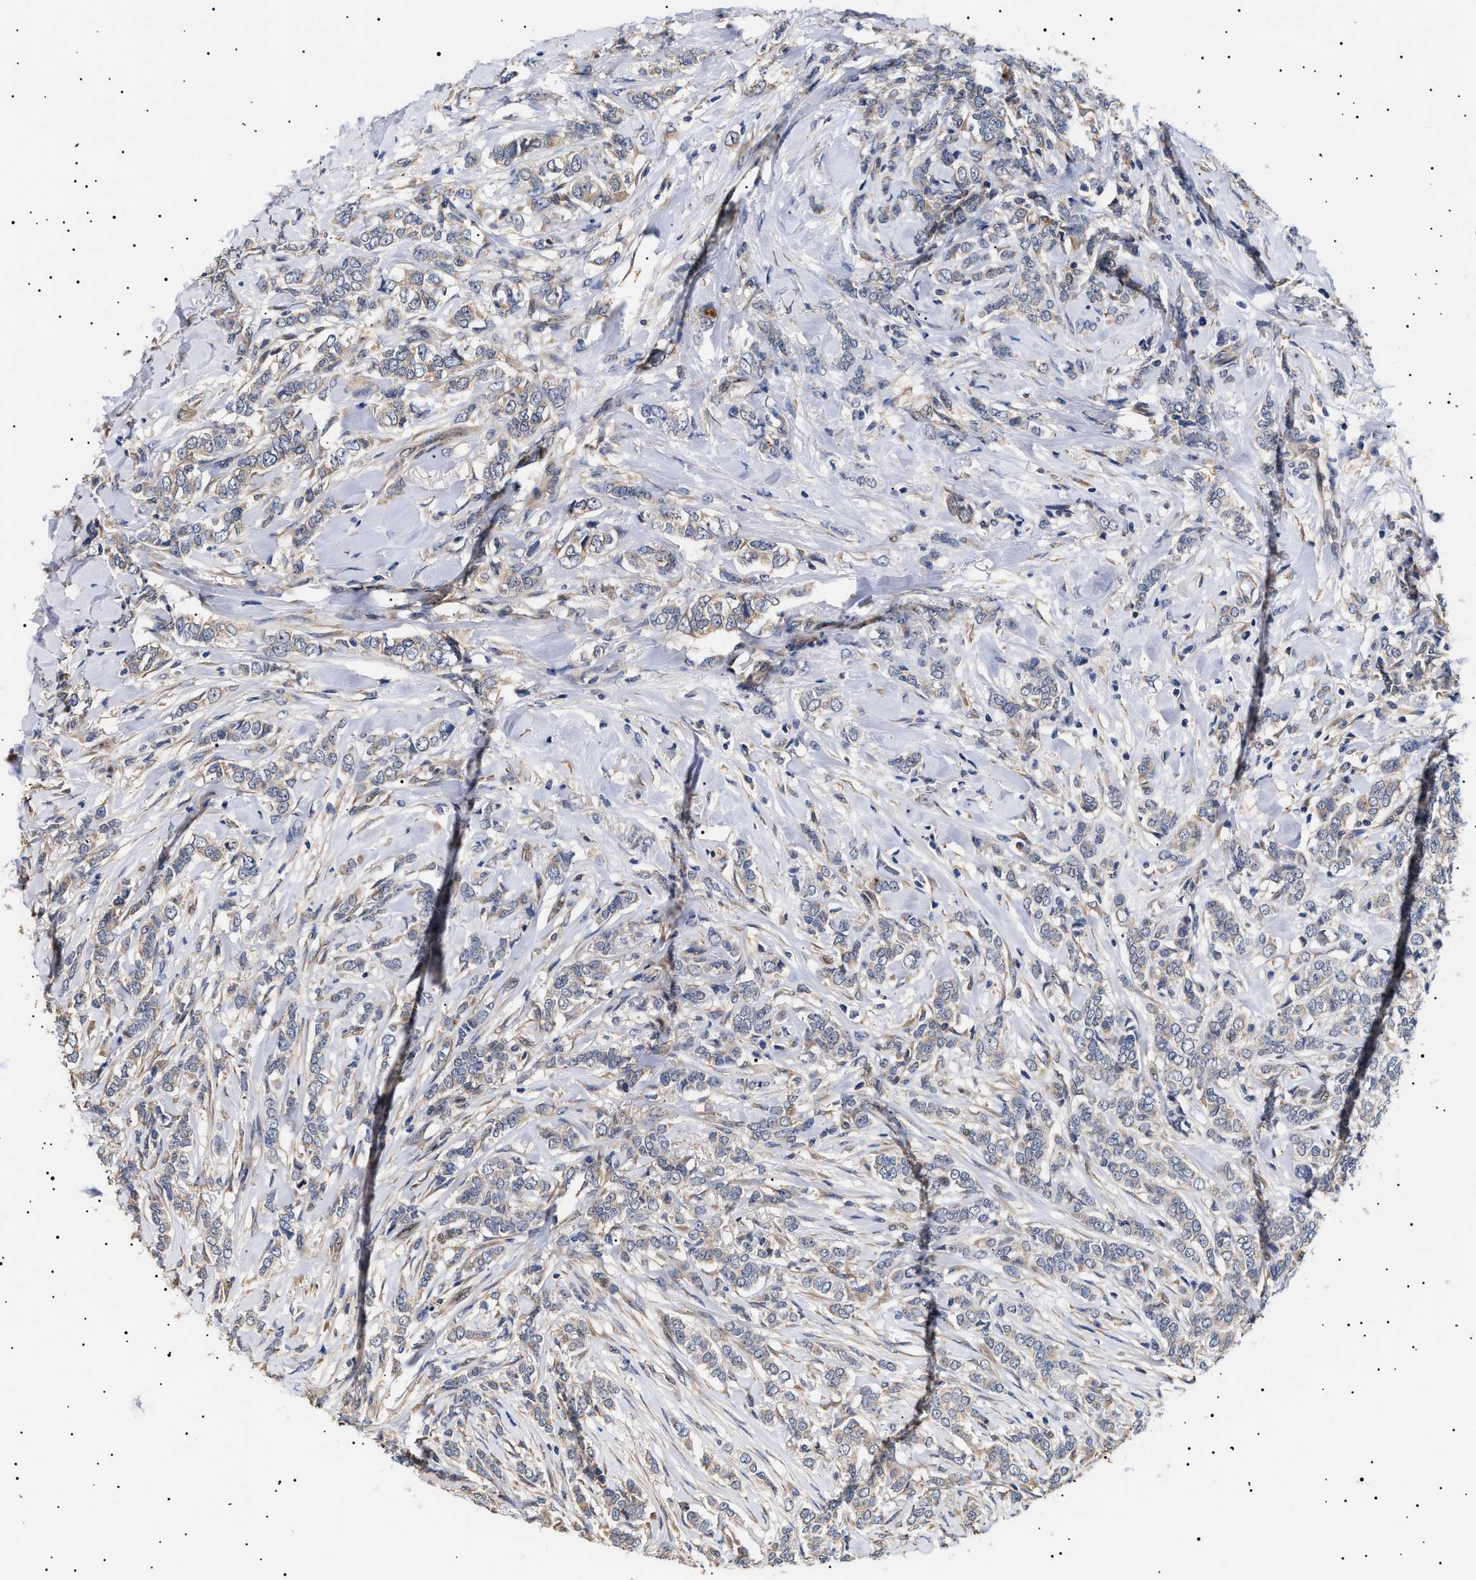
{"staining": {"intensity": "weak", "quantity": "25%-75%", "location": "cytoplasmic/membranous"}, "tissue": "breast cancer", "cell_type": "Tumor cells", "image_type": "cancer", "snomed": [{"axis": "morphology", "description": "Lobular carcinoma"}, {"axis": "topography", "description": "Skin"}, {"axis": "topography", "description": "Breast"}], "caption": "IHC histopathology image of neoplastic tissue: human breast cancer (lobular carcinoma) stained using IHC shows low levels of weak protein expression localized specifically in the cytoplasmic/membranous of tumor cells, appearing as a cytoplasmic/membranous brown color.", "gene": "KRBA1", "patient": {"sex": "female", "age": 46}}